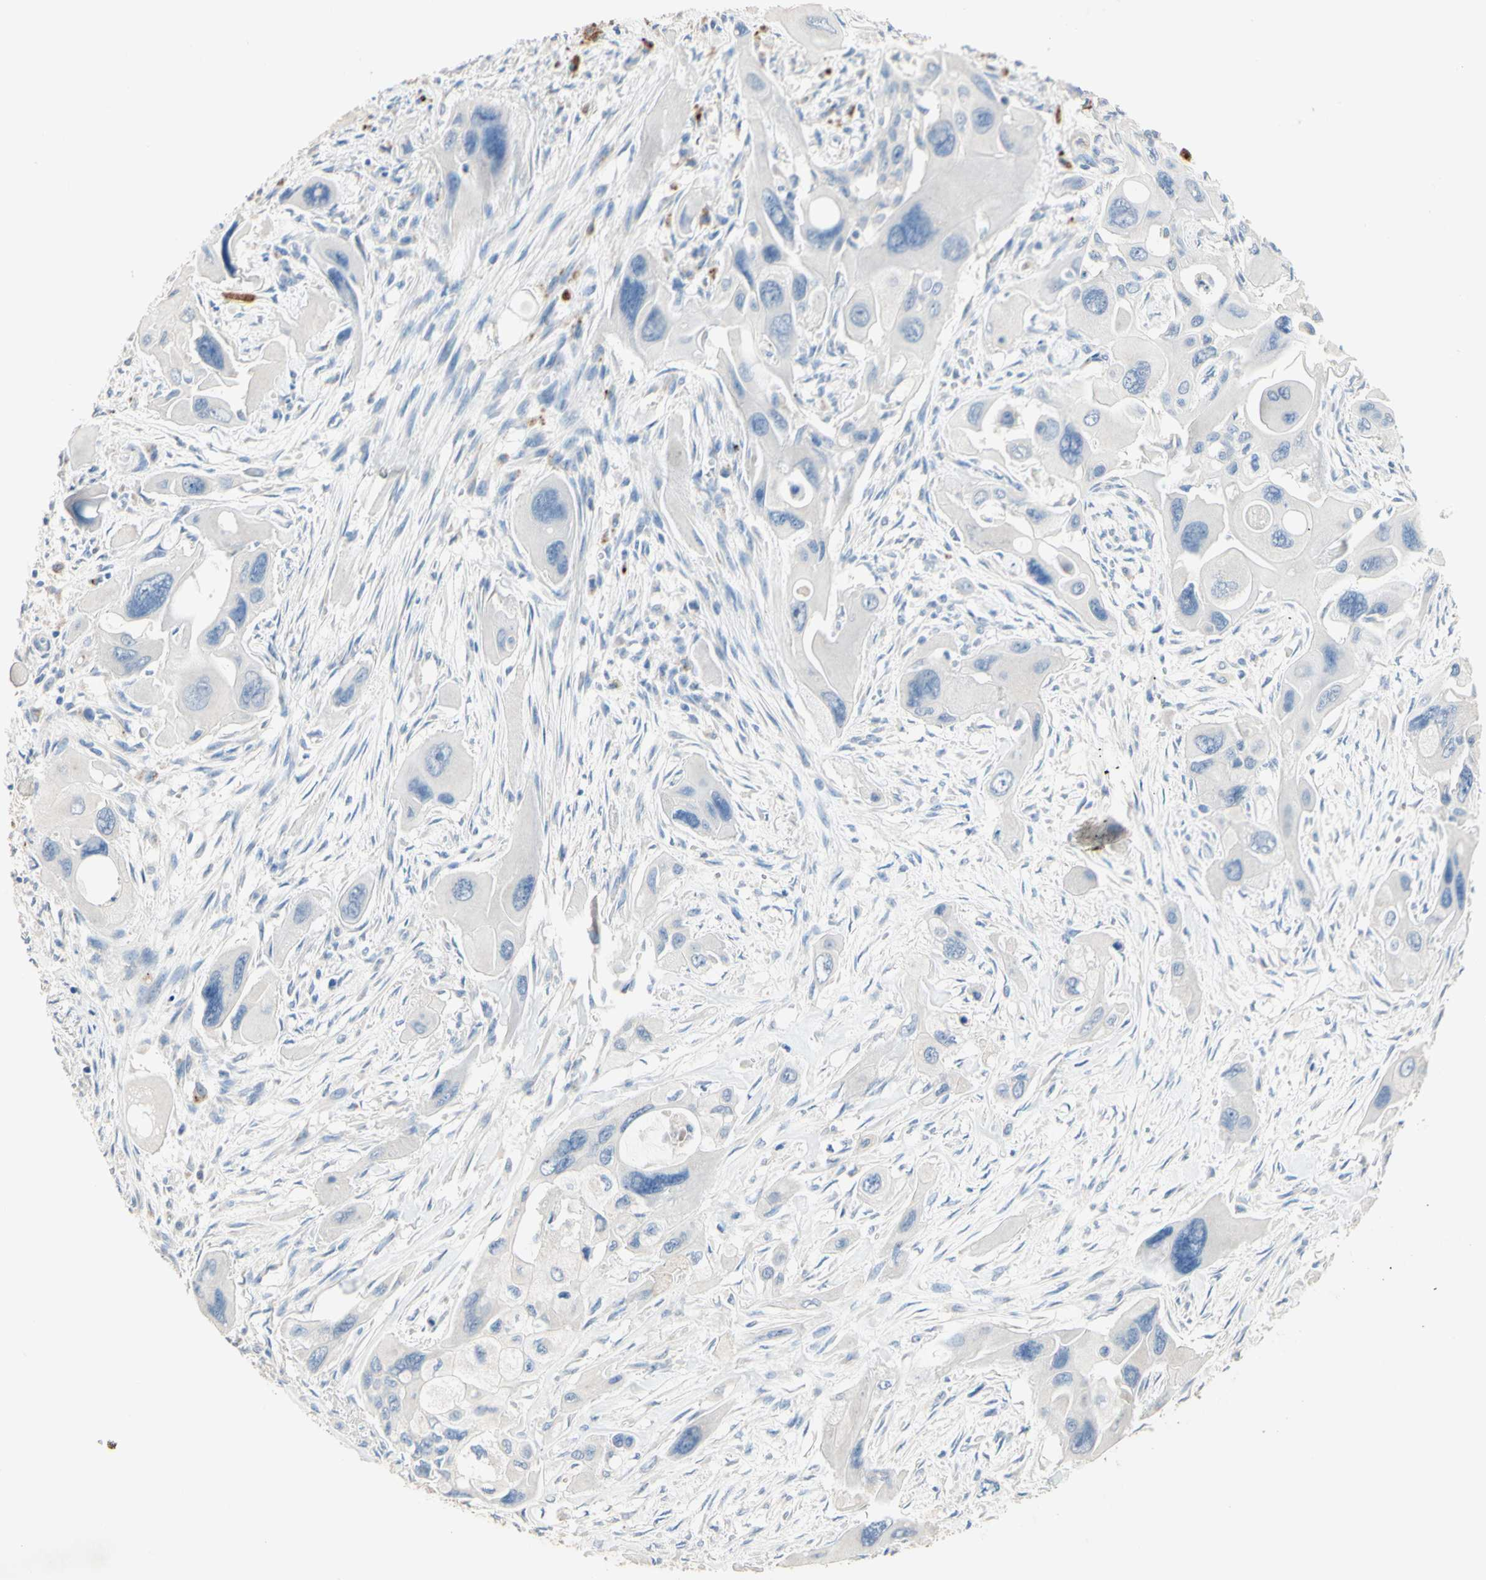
{"staining": {"intensity": "negative", "quantity": "none", "location": "none"}, "tissue": "pancreatic cancer", "cell_type": "Tumor cells", "image_type": "cancer", "snomed": [{"axis": "morphology", "description": "Adenocarcinoma, NOS"}, {"axis": "topography", "description": "Pancreas"}], "caption": "This is a micrograph of IHC staining of pancreatic cancer, which shows no expression in tumor cells. (DAB (3,3'-diaminobenzidine) immunohistochemistry, high magnification).", "gene": "CDON", "patient": {"sex": "male", "age": 73}}